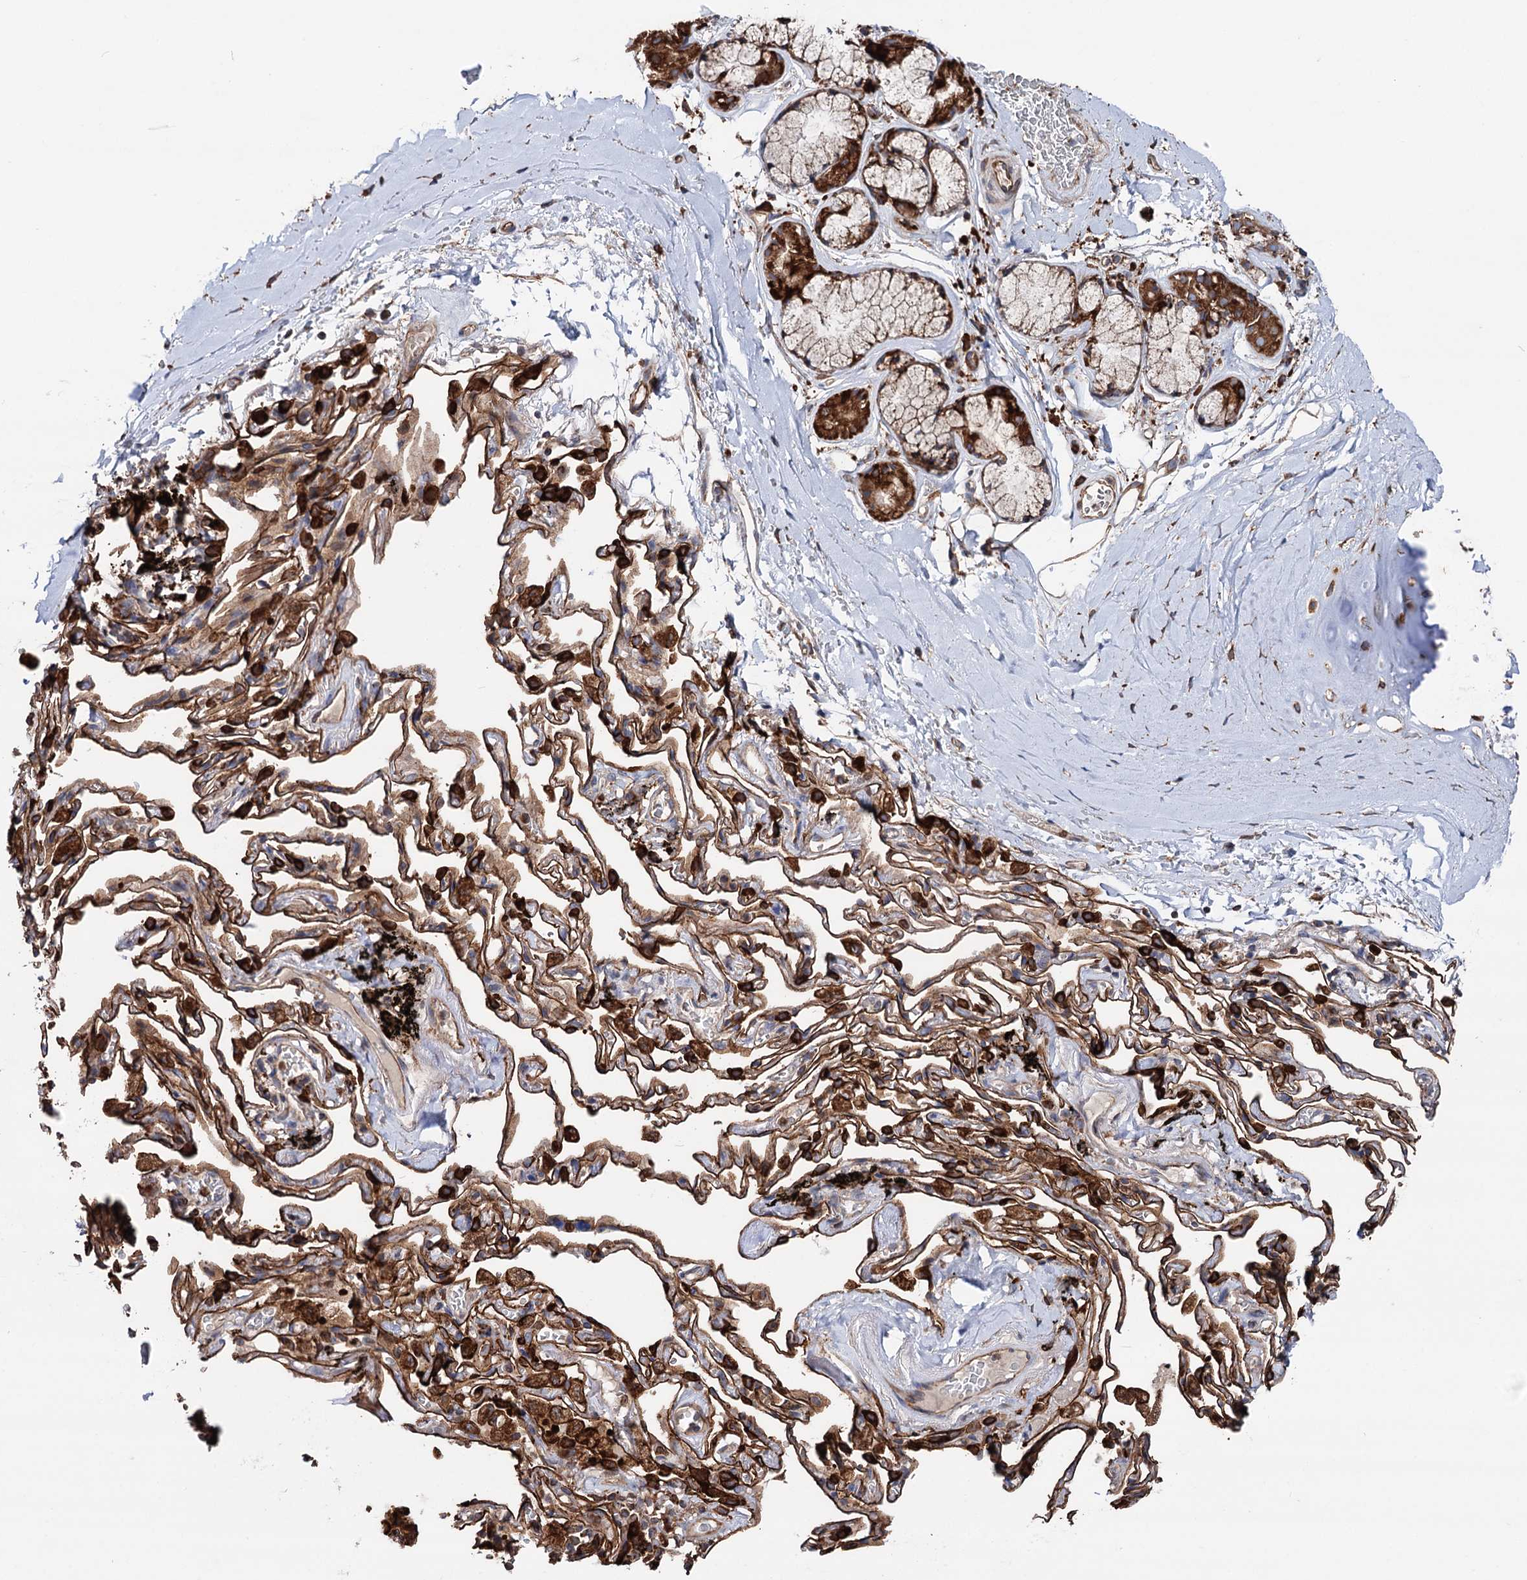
{"staining": {"intensity": "moderate", "quantity": ">75%", "location": "cytoplasmic/membranous"}, "tissue": "adipose tissue", "cell_type": "Adipocytes", "image_type": "normal", "snomed": [{"axis": "morphology", "description": "Normal tissue, NOS"}, {"axis": "topography", "description": "Lymph node"}, {"axis": "topography", "description": "Bronchus"}], "caption": "Protein staining demonstrates moderate cytoplasmic/membranous expression in about >75% of adipocytes in normal adipose tissue.", "gene": "ERP29", "patient": {"sex": "male", "age": 63}}